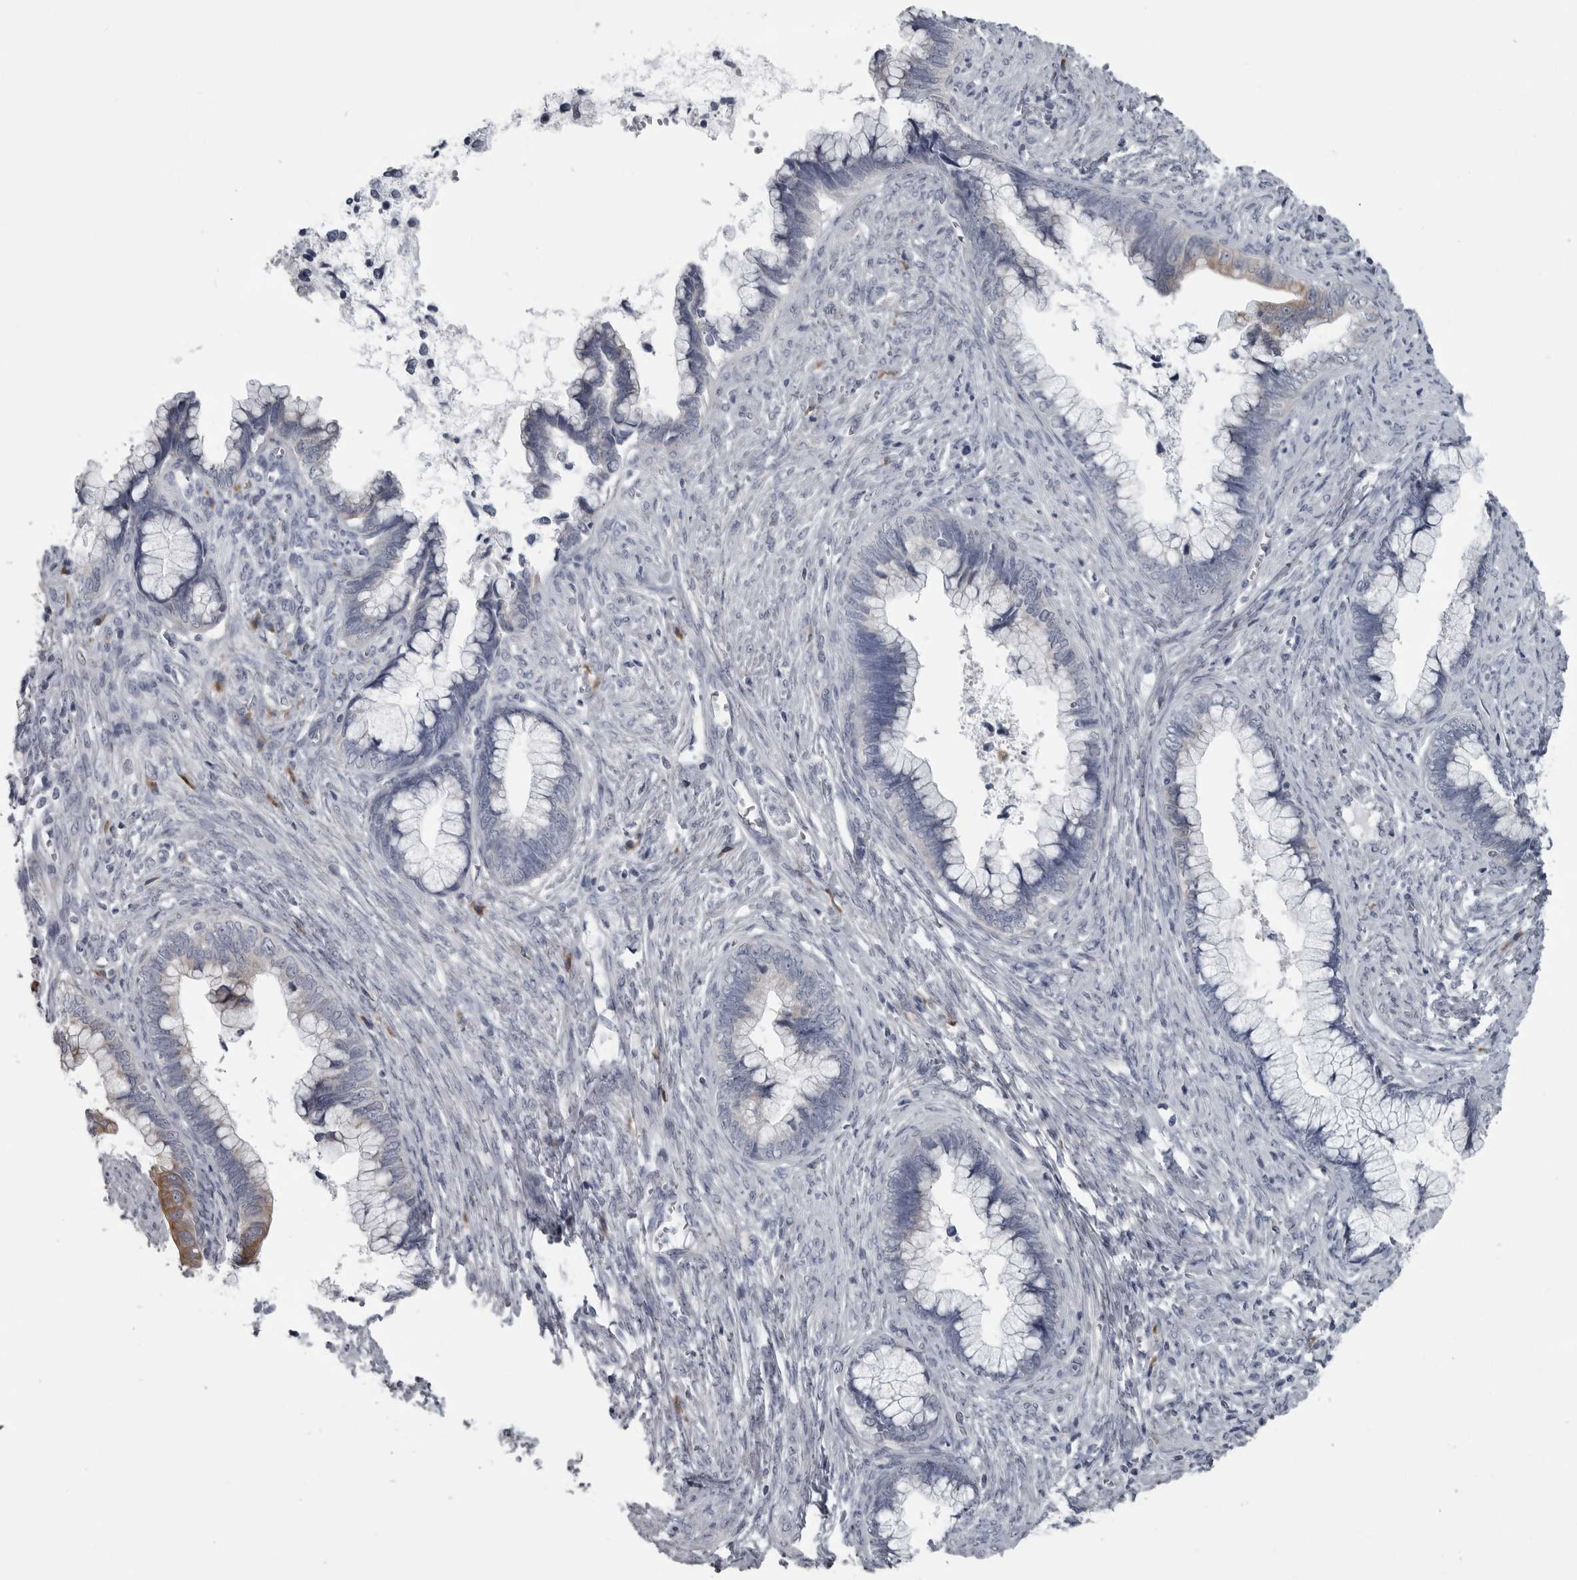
{"staining": {"intensity": "moderate", "quantity": "<25%", "location": "cytoplasmic/membranous"}, "tissue": "cervical cancer", "cell_type": "Tumor cells", "image_type": "cancer", "snomed": [{"axis": "morphology", "description": "Adenocarcinoma, NOS"}, {"axis": "topography", "description": "Cervix"}], "caption": "High-magnification brightfield microscopy of cervical cancer stained with DAB (3,3'-diaminobenzidine) (brown) and counterstained with hematoxylin (blue). tumor cells exhibit moderate cytoplasmic/membranous positivity is seen in approximately<25% of cells.", "gene": "MYOC", "patient": {"sex": "female", "age": 44}}